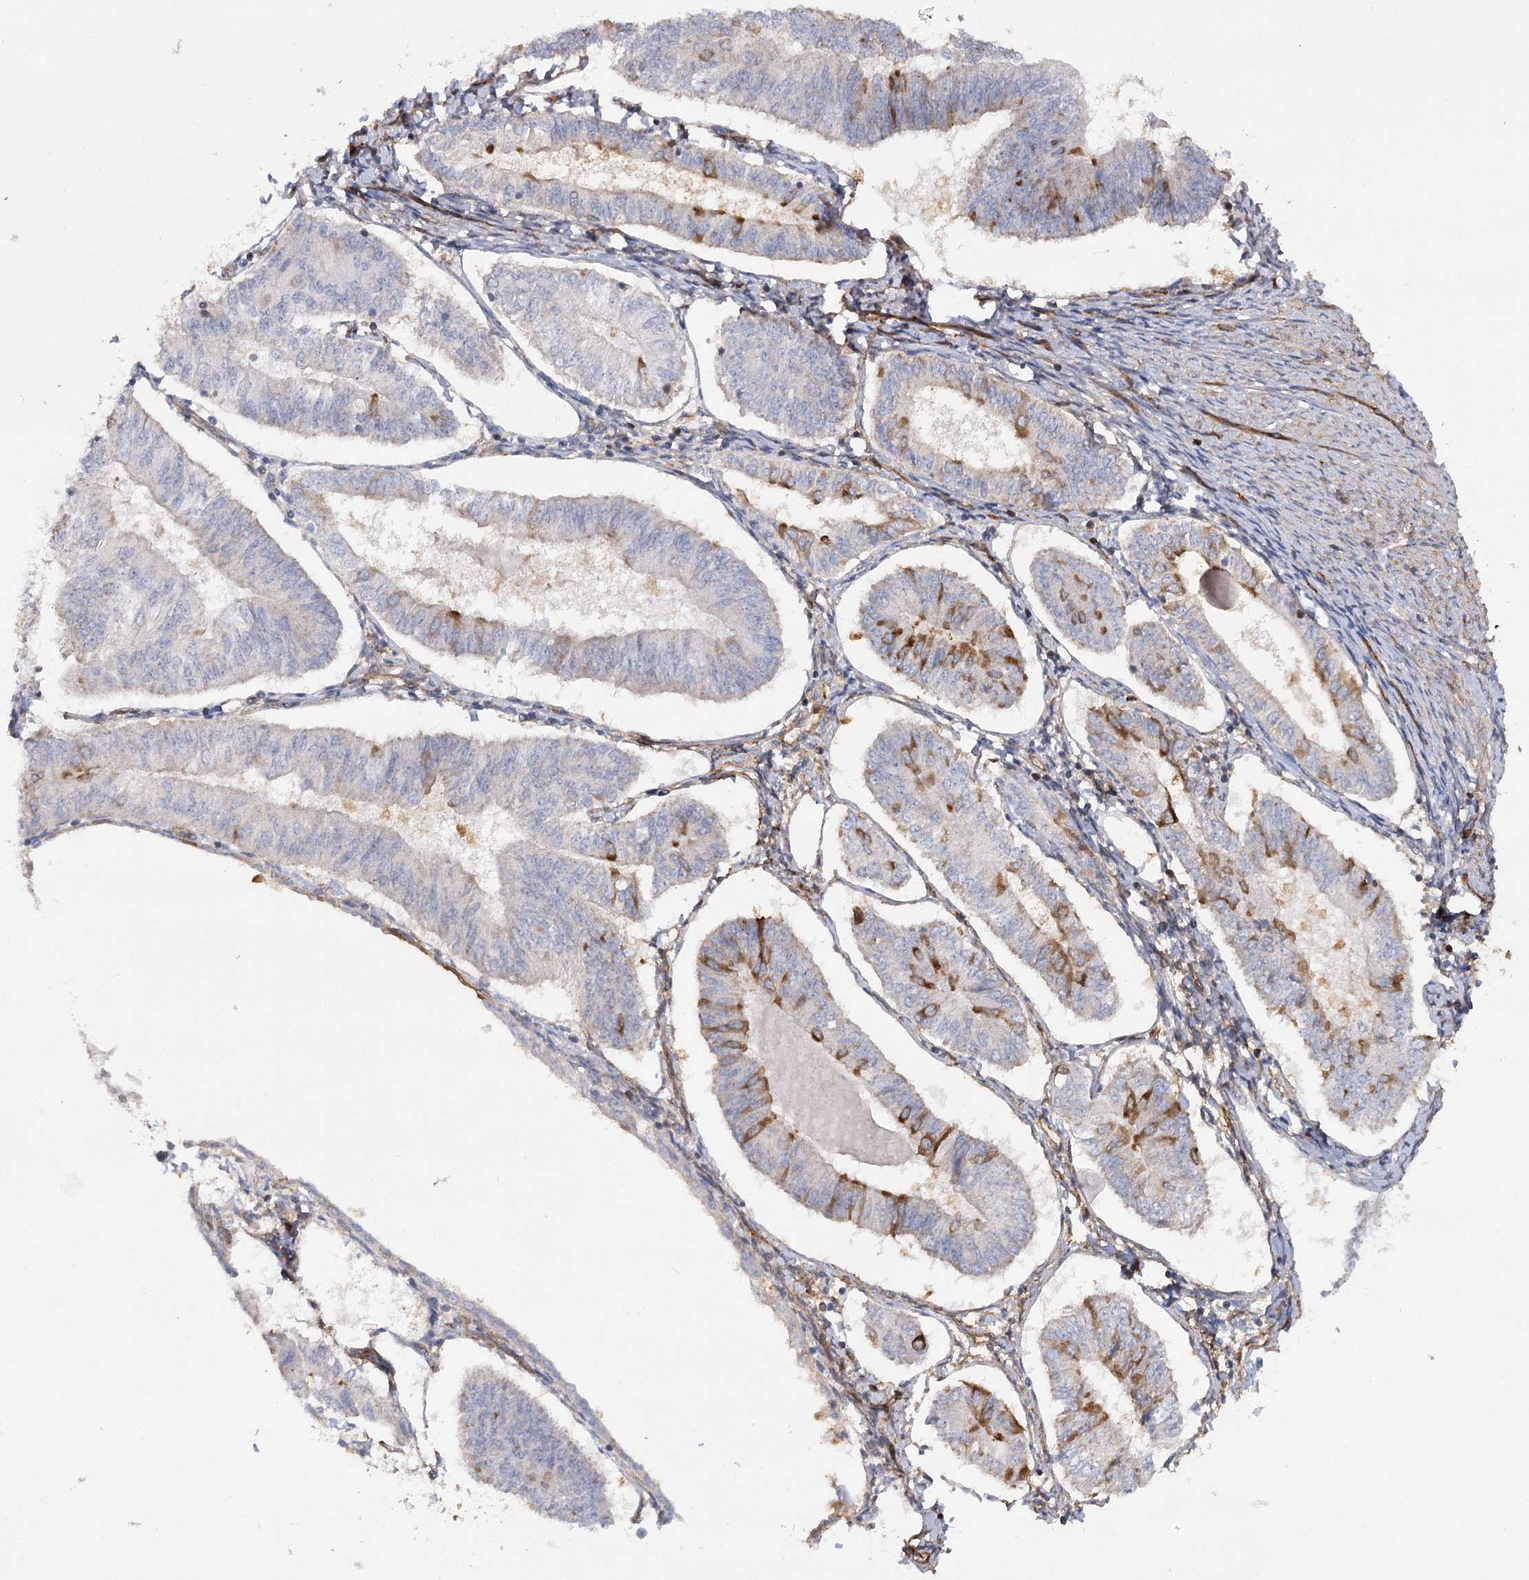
{"staining": {"intensity": "moderate", "quantity": "<25%", "location": "cytoplasmic/membranous"}, "tissue": "endometrial cancer", "cell_type": "Tumor cells", "image_type": "cancer", "snomed": [{"axis": "morphology", "description": "Adenocarcinoma, NOS"}, {"axis": "topography", "description": "Endometrium"}], "caption": "Immunohistochemistry (IHC) image of human endometrial cancer stained for a protein (brown), which displays low levels of moderate cytoplasmic/membranous staining in about <25% of tumor cells.", "gene": "SYNPO2", "patient": {"sex": "female", "age": 58}}